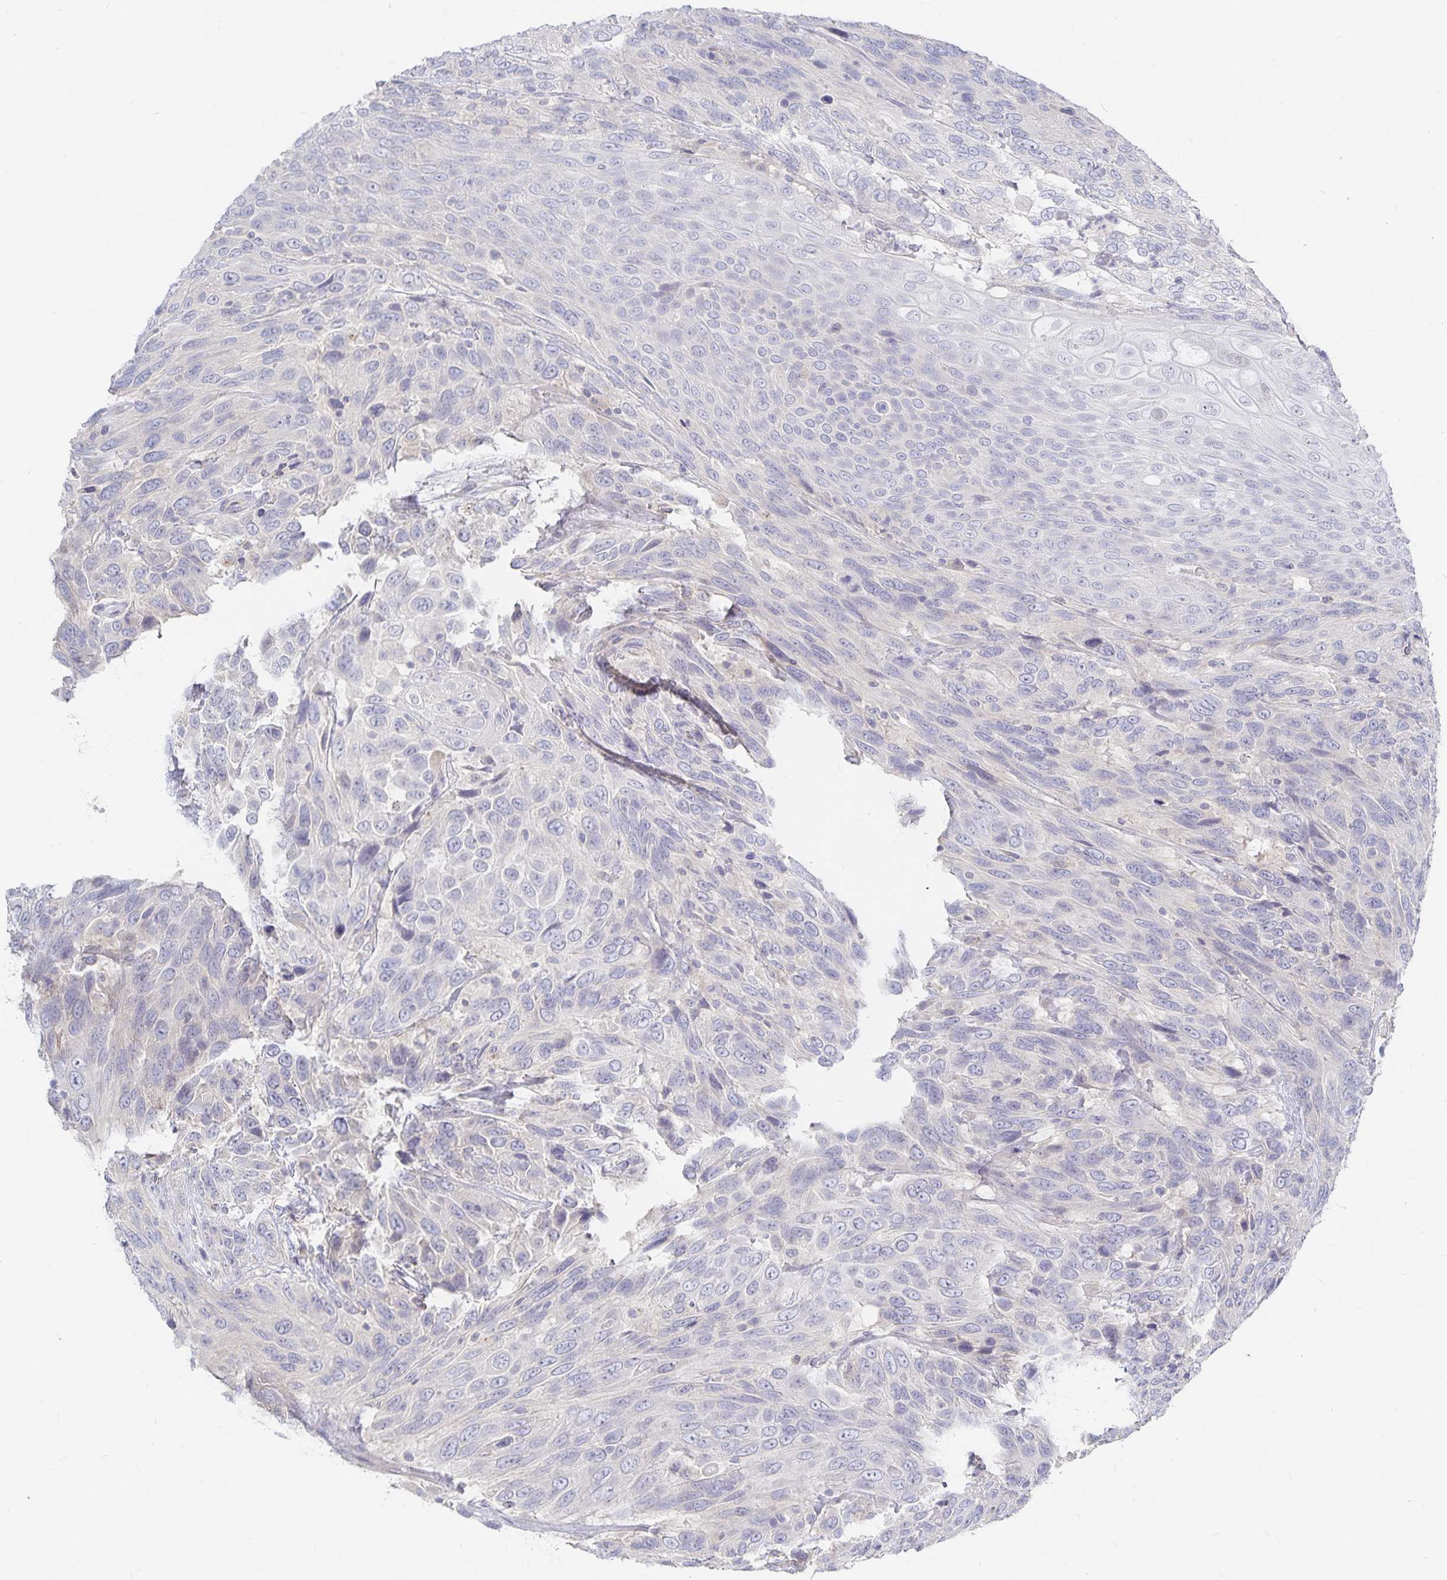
{"staining": {"intensity": "negative", "quantity": "none", "location": "none"}, "tissue": "urothelial cancer", "cell_type": "Tumor cells", "image_type": "cancer", "snomed": [{"axis": "morphology", "description": "Urothelial carcinoma, High grade"}, {"axis": "topography", "description": "Urinary bladder"}], "caption": "Urothelial cancer was stained to show a protein in brown. There is no significant staining in tumor cells. (Stains: DAB IHC with hematoxylin counter stain, Microscopy: brightfield microscopy at high magnification).", "gene": "DNAH9", "patient": {"sex": "female", "age": 70}}